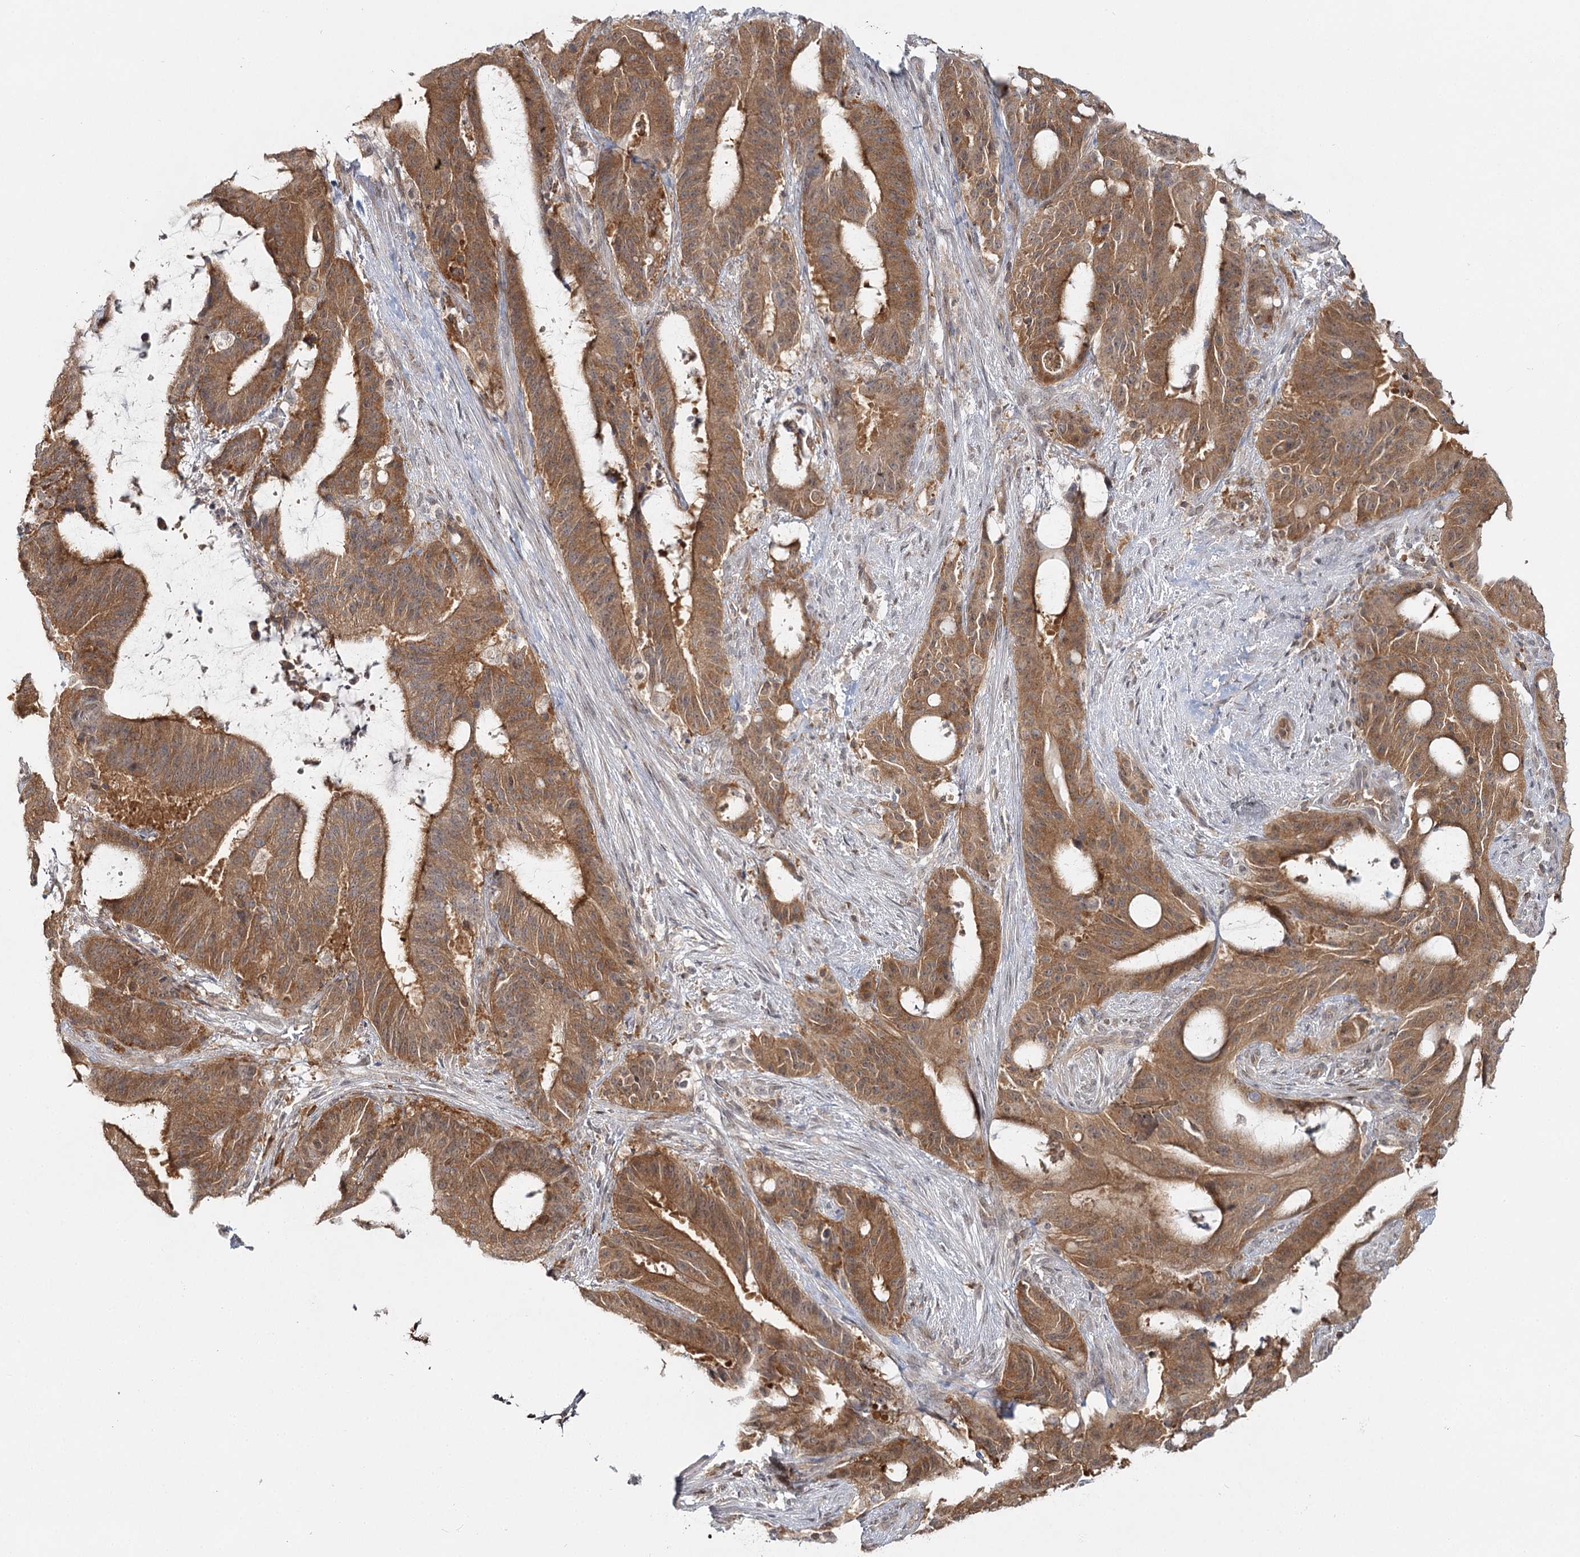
{"staining": {"intensity": "moderate", "quantity": ">75%", "location": "cytoplasmic/membranous"}, "tissue": "liver cancer", "cell_type": "Tumor cells", "image_type": "cancer", "snomed": [{"axis": "morphology", "description": "Normal tissue, NOS"}, {"axis": "morphology", "description": "Cholangiocarcinoma"}, {"axis": "topography", "description": "Liver"}, {"axis": "topography", "description": "Peripheral nerve tissue"}], "caption": "Liver cholangiocarcinoma stained with a protein marker shows moderate staining in tumor cells.", "gene": "FAM120B", "patient": {"sex": "female", "age": 73}}